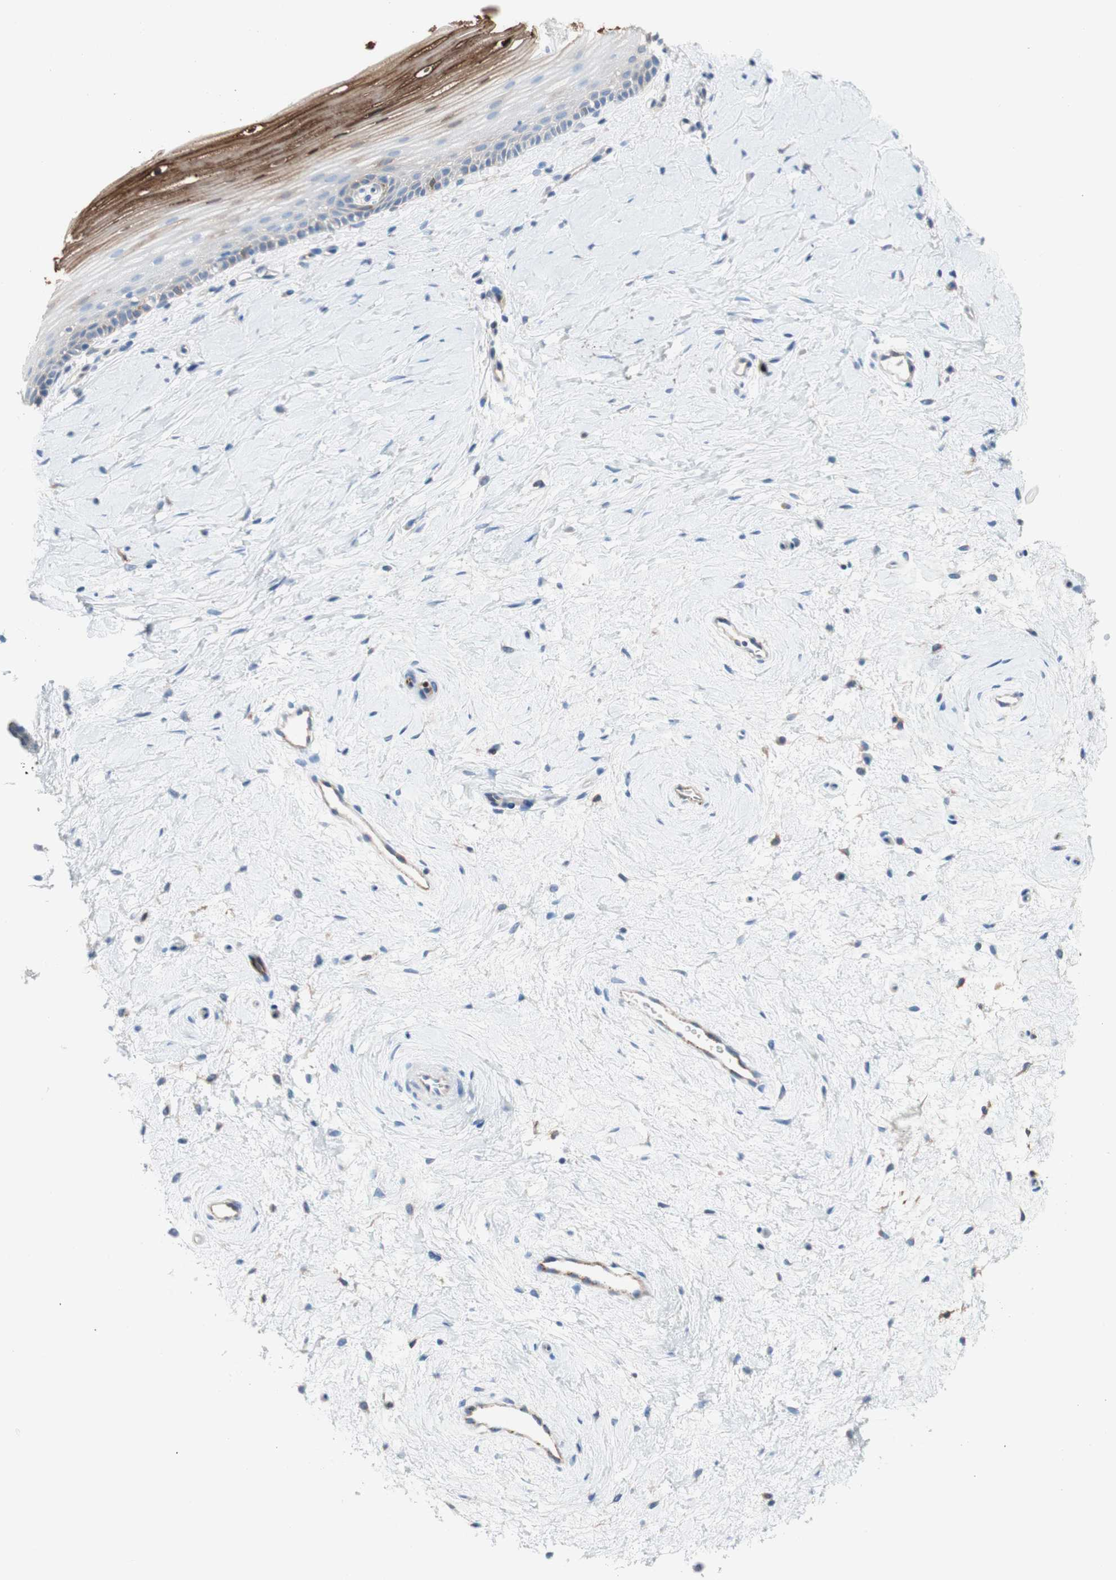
{"staining": {"intensity": "negative", "quantity": "none", "location": "none"}, "tissue": "cervix", "cell_type": "Glandular cells", "image_type": "normal", "snomed": [{"axis": "morphology", "description": "Normal tissue, NOS"}, {"axis": "topography", "description": "Cervix"}], "caption": "Glandular cells are negative for brown protein staining in normal cervix. (DAB (3,3'-diaminobenzidine) immunohistochemistry (IHC) visualized using brightfield microscopy, high magnification).", "gene": "GLUL", "patient": {"sex": "female", "age": 39}}